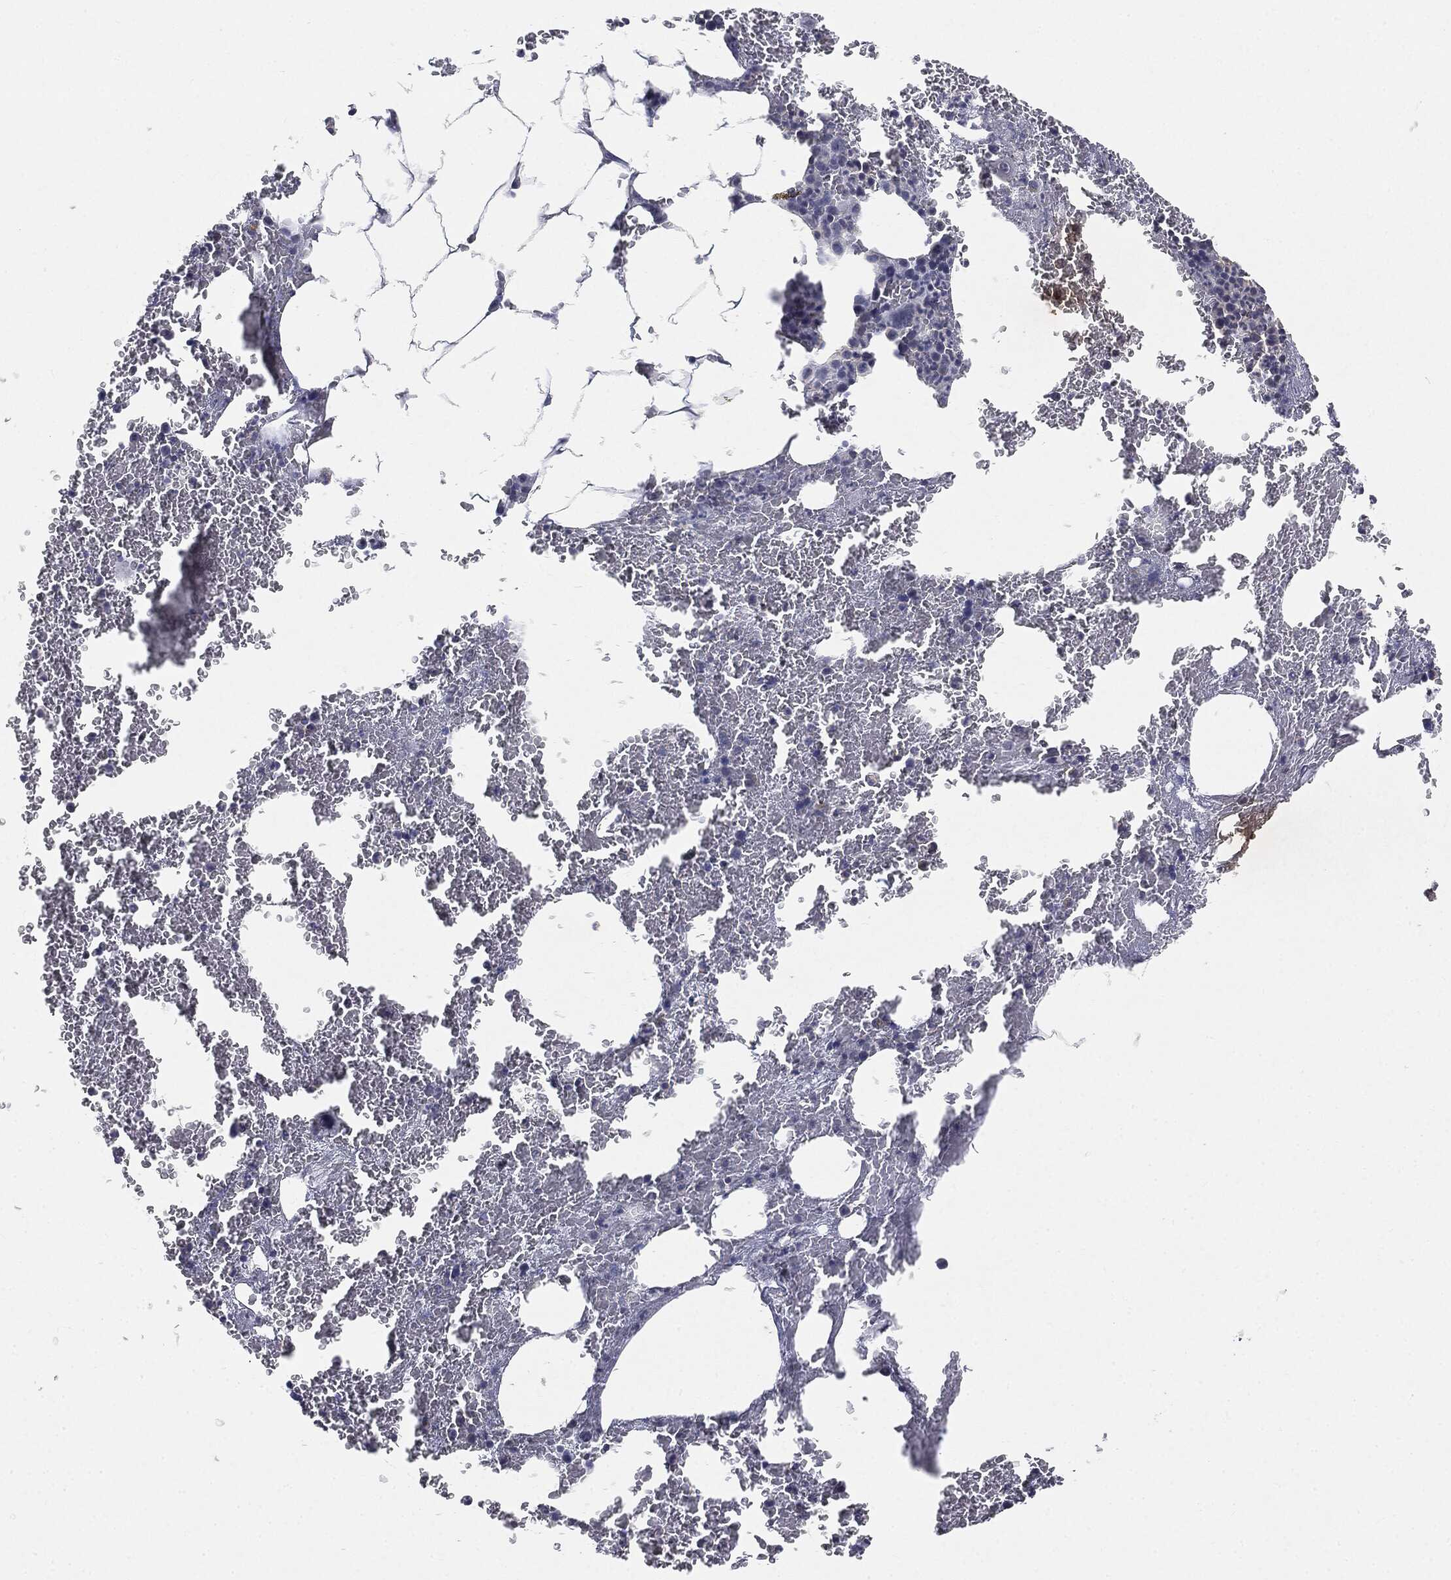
{"staining": {"intensity": "negative", "quantity": "none", "location": "none"}, "tissue": "bone marrow", "cell_type": "Hematopoietic cells", "image_type": "normal", "snomed": [{"axis": "morphology", "description": "Normal tissue, NOS"}, {"axis": "topography", "description": "Bone marrow"}], "caption": "DAB (3,3'-diaminobenzidine) immunohistochemical staining of normal bone marrow shows no significant positivity in hematopoietic cells.", "gene": "SLC2A2", "patient": {"sex": "male", "age": 91}}